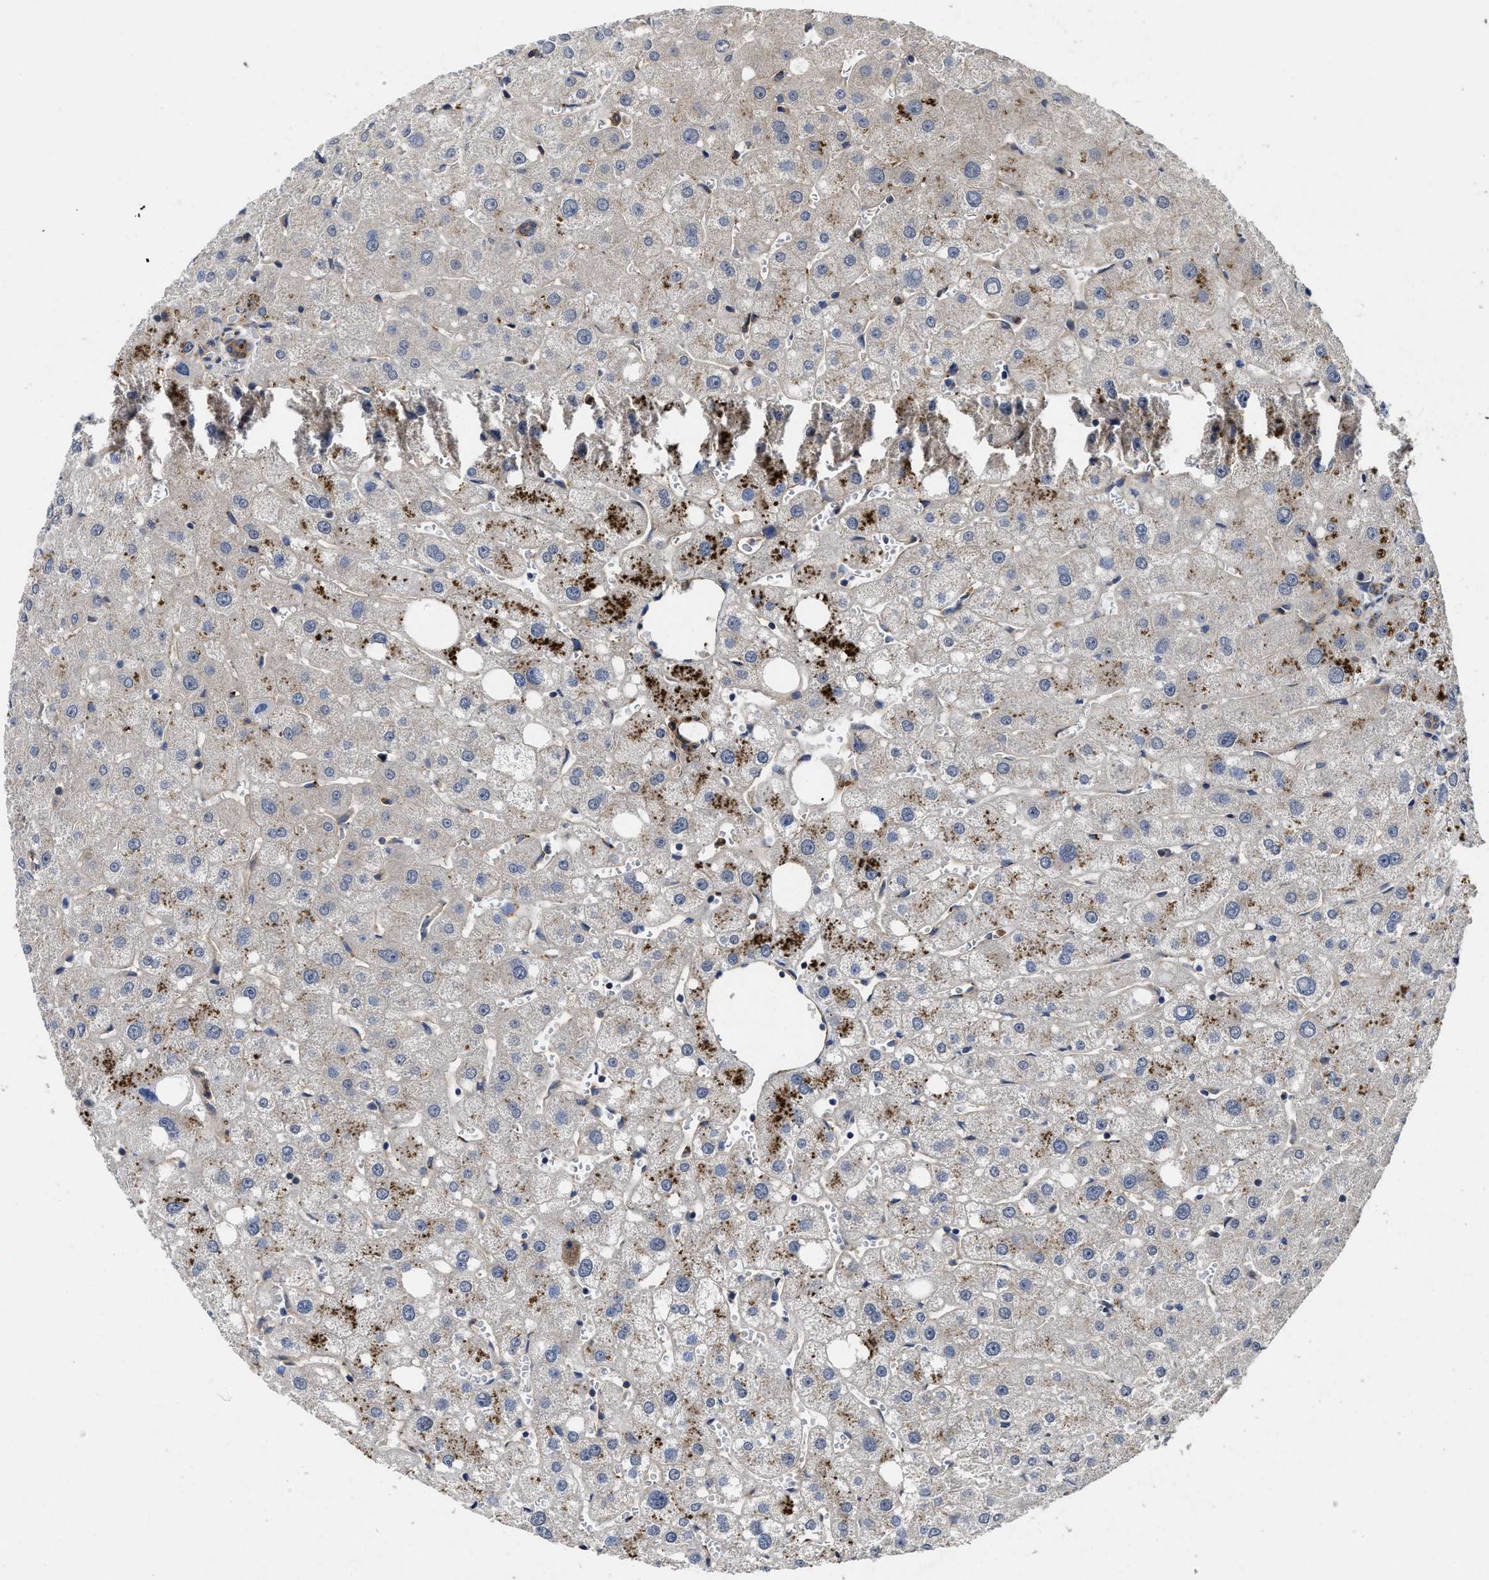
{"staining": {"intensity": "weak", "quantity": ">75%", "location": "cytoplasmic/membranous"}, "tissue": "liver", "cell_type": "Cholangiocytes", "image_type": "normal", "snomed": [{"axis": "morphology", "description": "Normal tissue, NOS"}, {"axis": "topography", "description": "Liver"}], "caption": "An image of human liver stained for a protein reveals weak cytoplasmic/membranous brown staining in cholangiocytes.", "gene": "PKD2", "patient": {"sex": "male", "age": 73}}